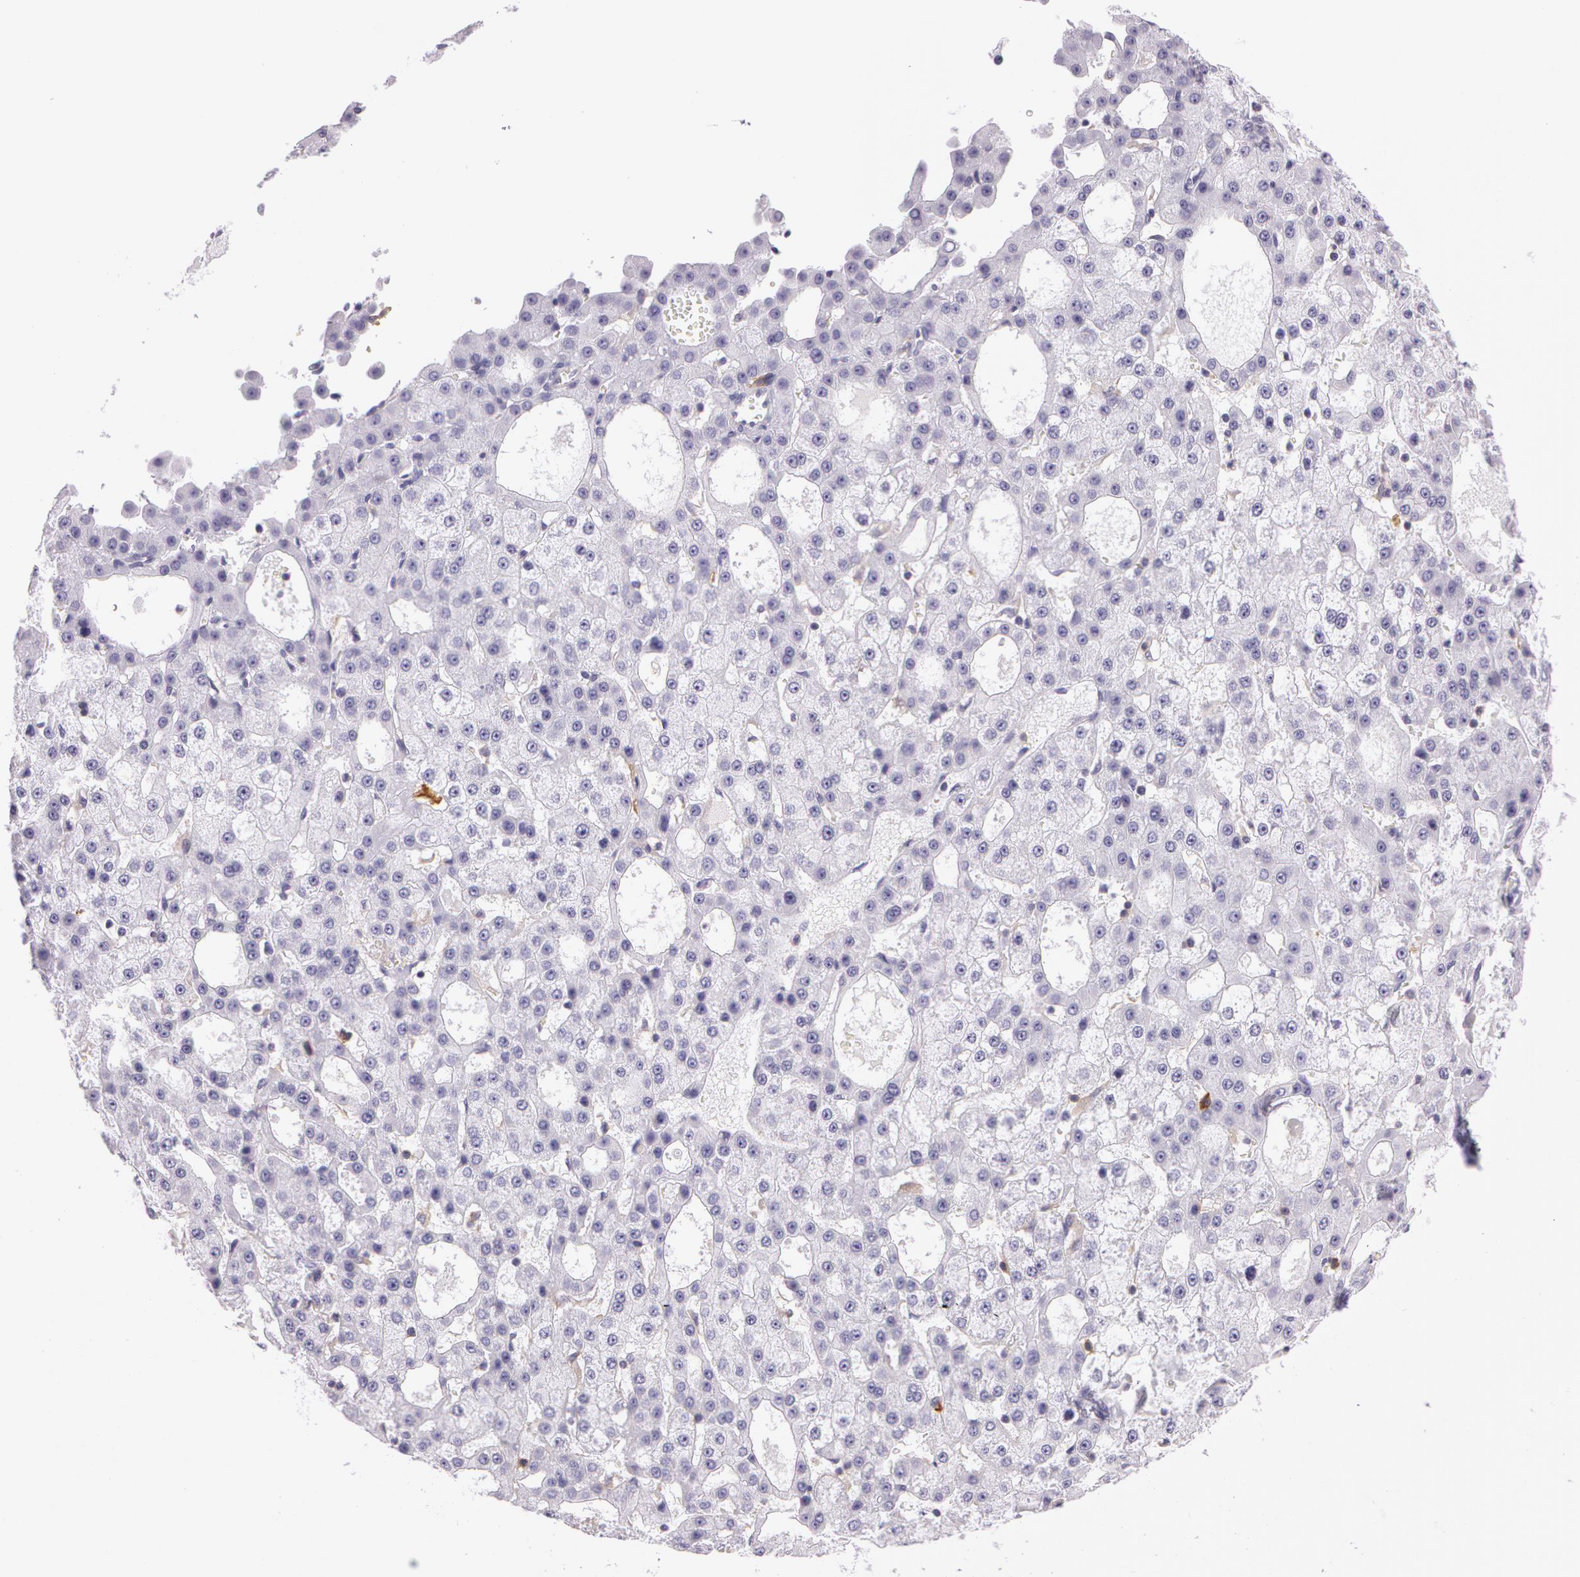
{"staining": {"intensity": "negative", "quantity": "none", "location": "none"}, "tissue": "liver cancer", "cell_type": "Tumor cells", "image_type": "cancer", "snomed": [{"axis": "morphology", "description": "Carcinoma, Hepatocellular, NOS"}, {"axis": "topography", "description": "Liver"}], "caption": "Immunohistochemistry (IHC) micrograph of neoplastic tissue: human liver cancer stained with DAB (3,3'-diaminobenzidine) reveals no significant protein positivity in tumor cells. (DAB IHC, high magnification).", "gene": "LY75", "patient": {"sex": "male", "age": 47}}